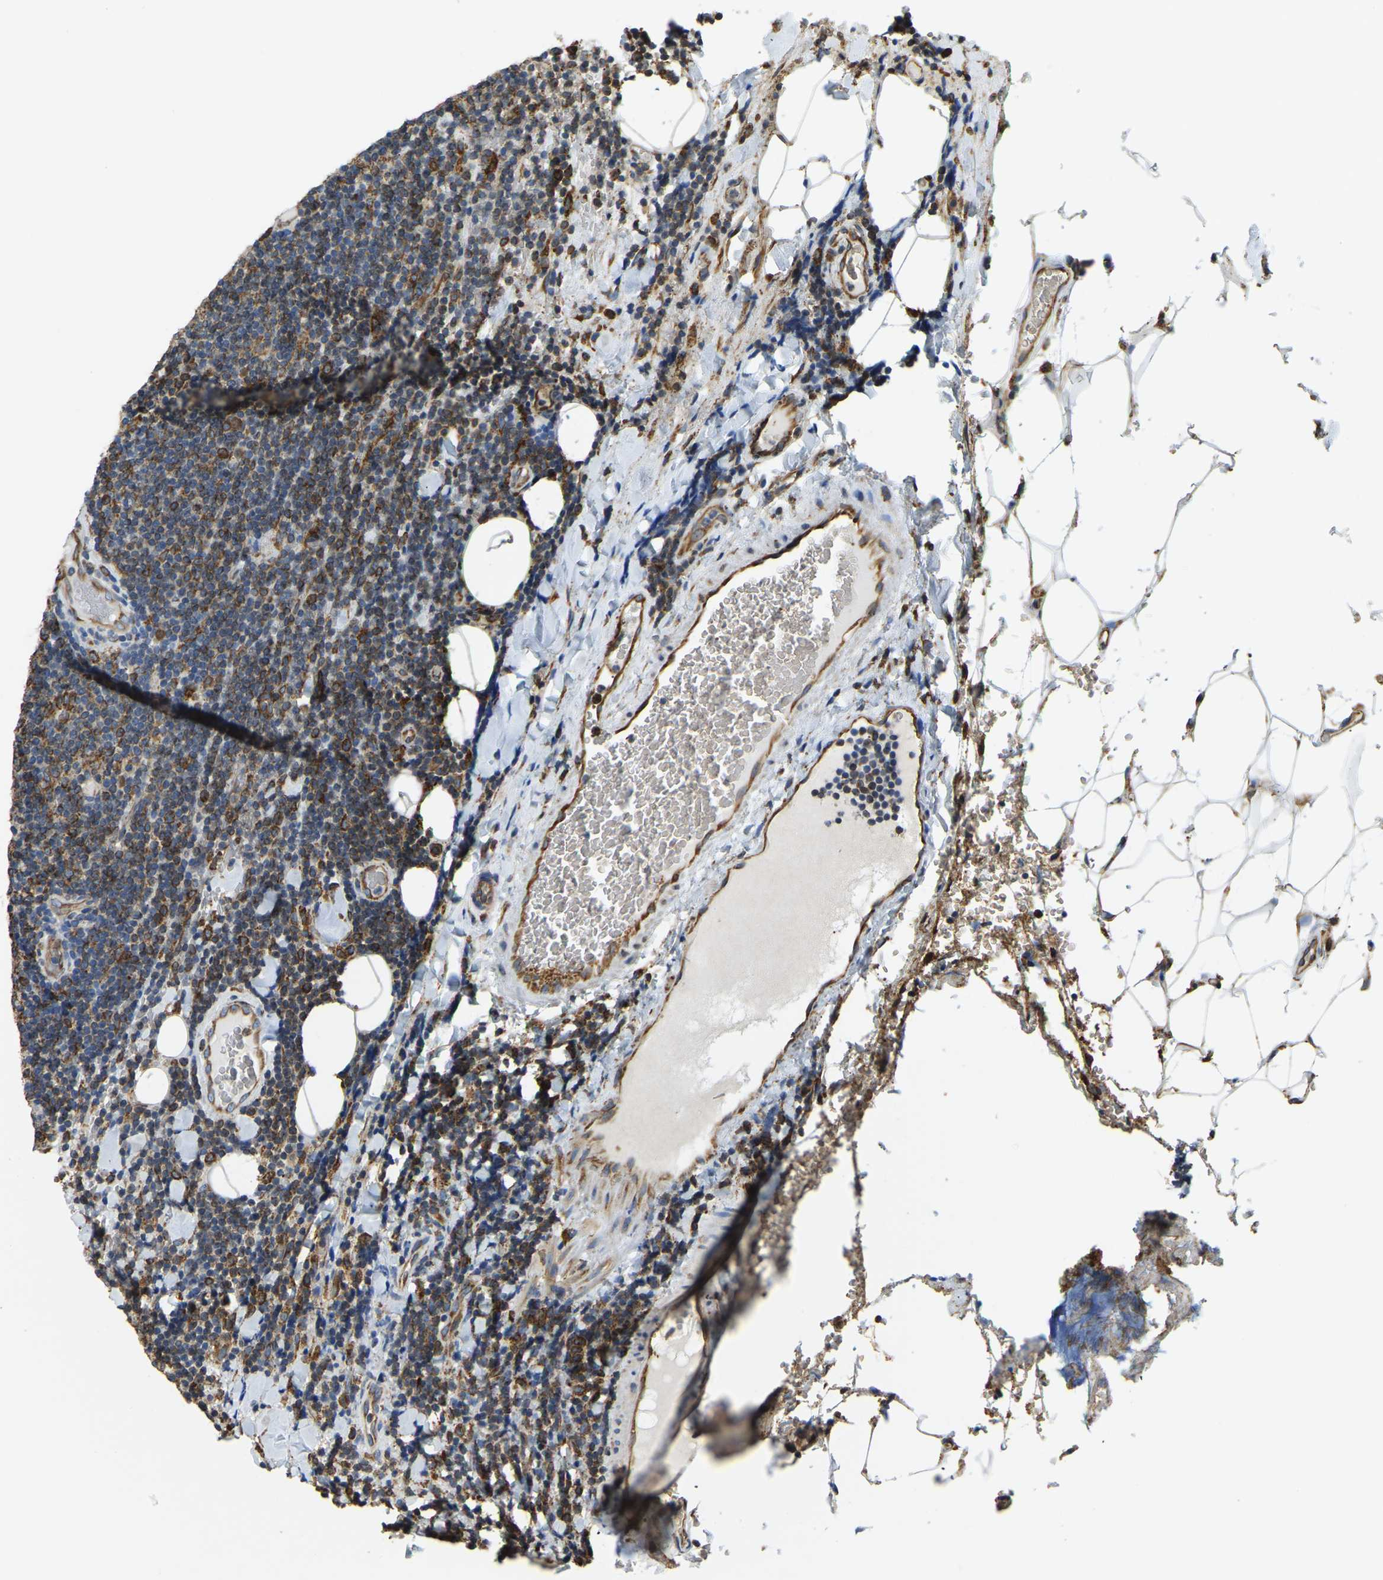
{"staining": {"intensity": "moderate", "quantity": "25%-75%", "location": "cytoplasmic/membranous"}, "tissue": "lymphoma", "cell_type": "Tumor cells", "image_type": "cancer", "snomed": [{"axis": "morphology", "description": "Malignant lymphoma, non-Hodgkin's type, Low grade"}, {"axis": "topography", "description": "Lymph node"}], "caption": "DAB immunohistochemical staining of malignant lymphoma, non-Hodgkin's type (low-grade) shows moderate cytoplasmic/membranous protein positivity in about 25%-75% of tumor cells.", "gene": "RNF115", "patient": {"sex": "male", "age": 66}}